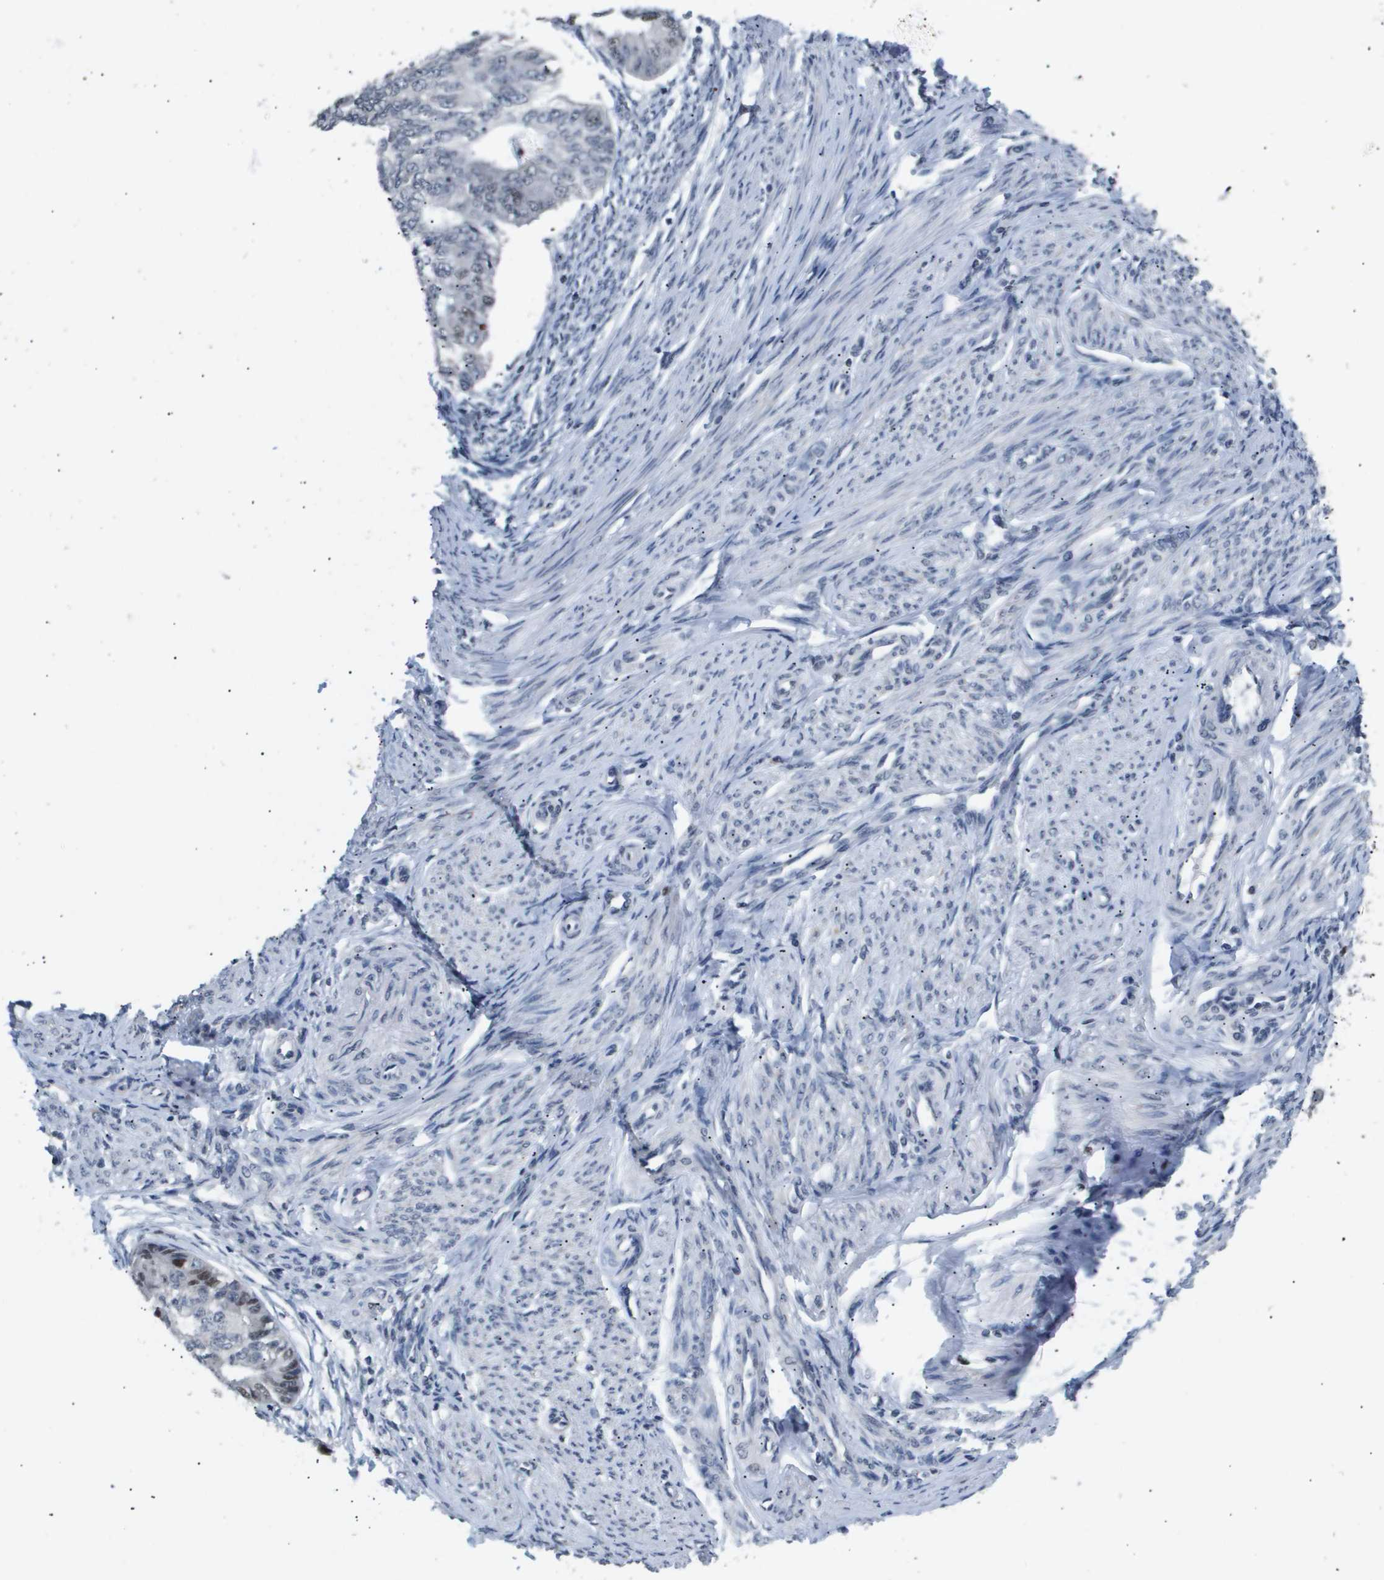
{"staining": {"intensity": "moderate", "quantity": "<25%", "location": "nuclear"}, "tissue": "endometrial cancer", "cell_type": "Tumor cells", "image_type": "cancer", "snomed": [{"axis": "morphology", "description": "Adenocarcinoma, NOS"}, {"axis": "topography", "description": "Endometrium"}], "caption": "This is a micrograph of immunohistochemistry staining of endometrial adenocarcinoma, which shows moderate expression in the nuclear of tumor cells.", "gene": "ANAPC2", "patient": {"sex": "female", "age": 32}}